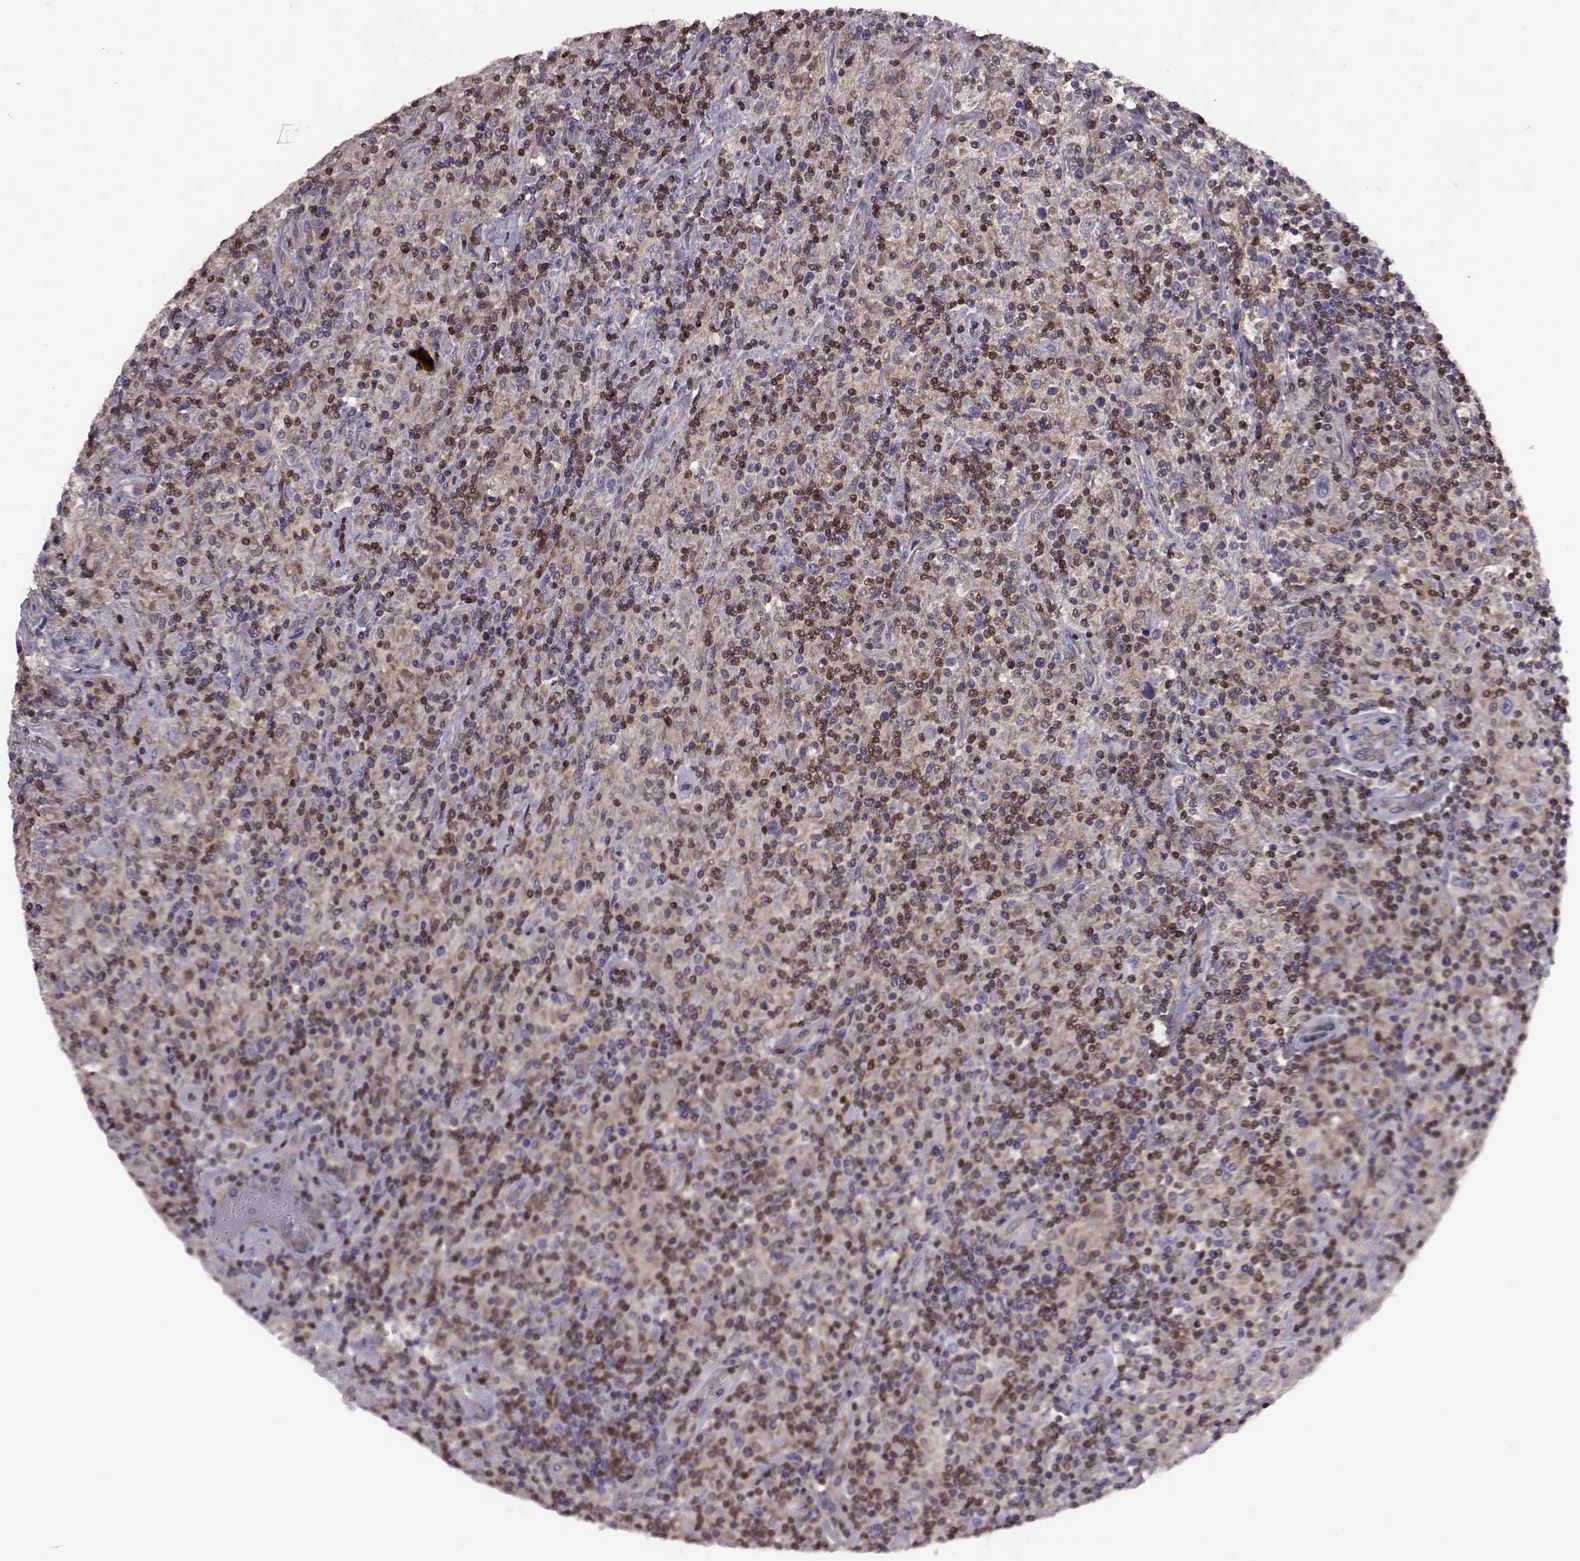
{"staining": {"intensity": "negative", "quantity": "none", "location": "none"}, "tissue": "lymphoma", "cell_type": "Tumor cells", "image_type": "cancer", "snomed": [{"axis": "morphology", "description": "Hodgkin's disease, NOS"}, {"axis": "topography", "description": "Lymph node"}], "caption": "DAB (3,3'-diaminobenzidine) immunohistochemical staining of lymphoma exhibits no significant positivity in tumor cells.", "gene": "CDC42SE1", "patient": {"sex": "male", "age": 70}}